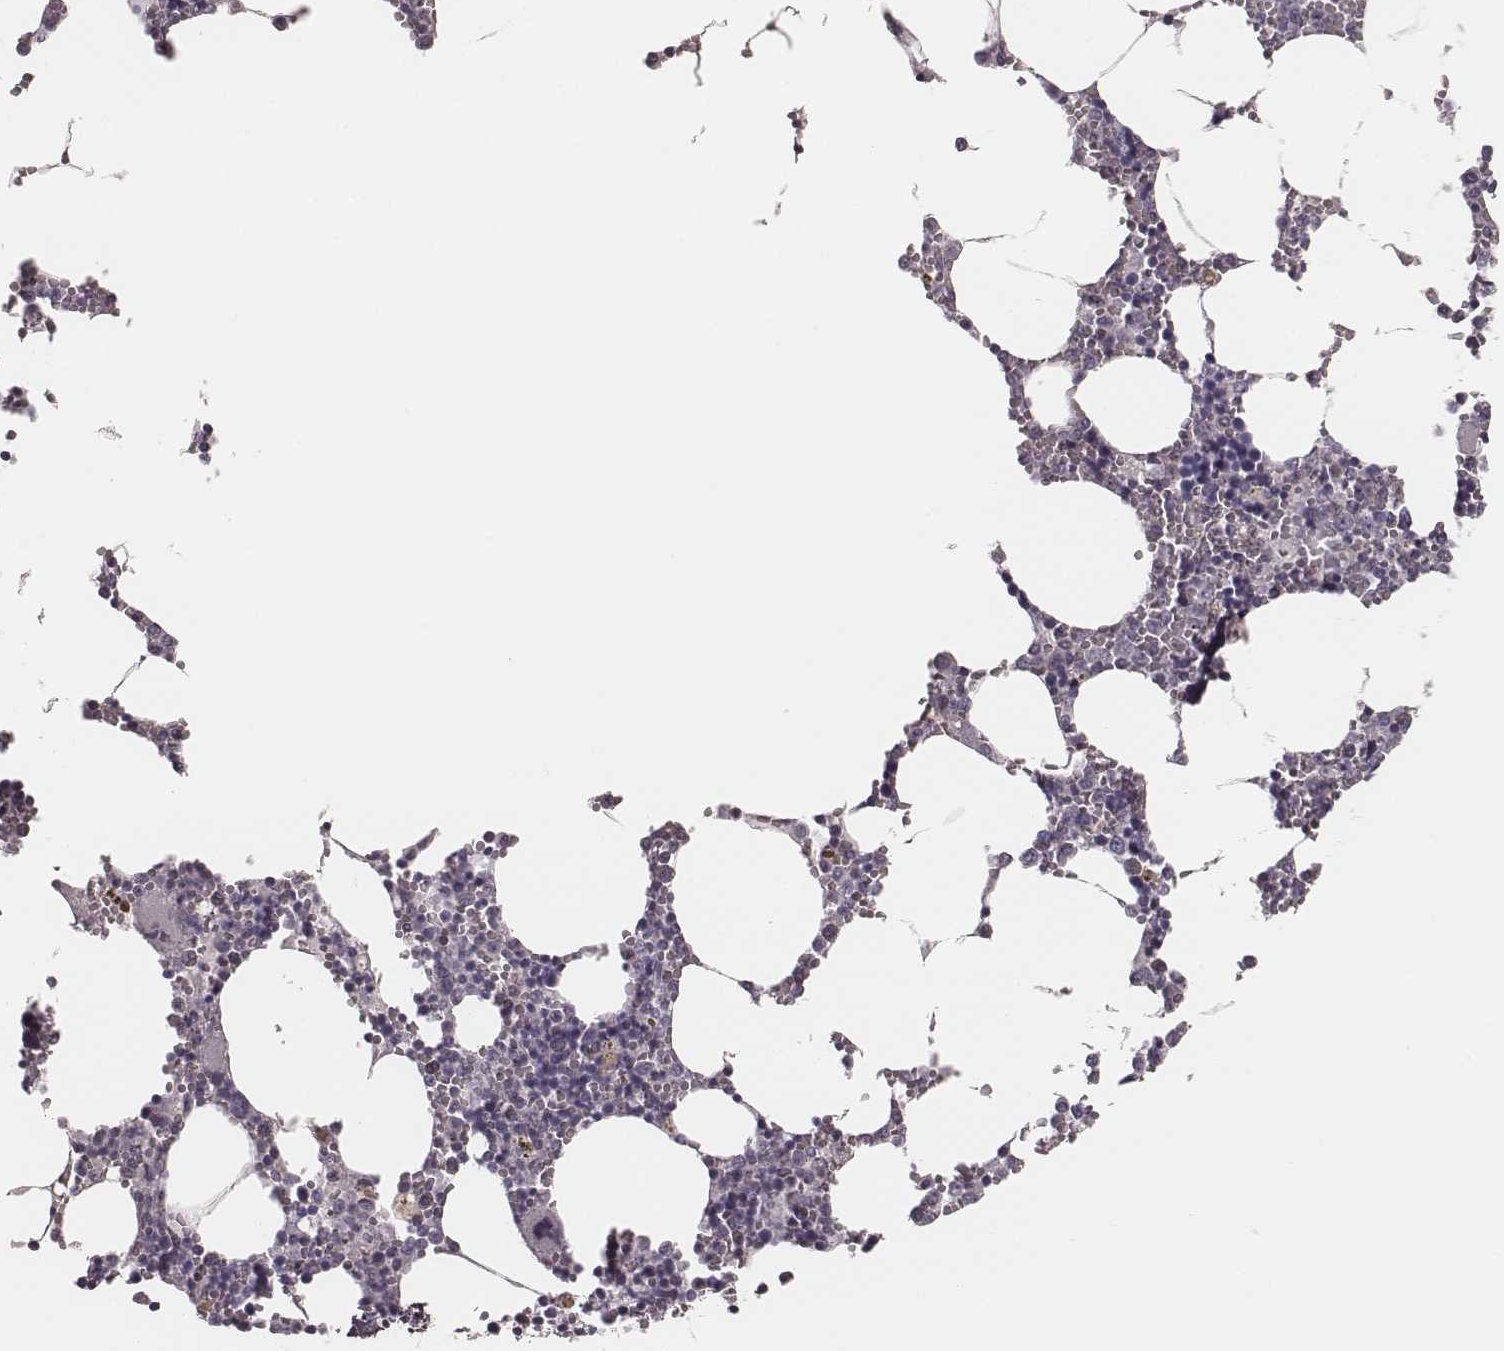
{"staining": {"intensity": "negative", "quantity": "none", "location": "none"}, "tissue": "bone marrow", "cell_type": "Hematopoietic cells", "image_type": "normal", "snomed": [{"axis": "morphology", "description": "Normal tissue, NOS"}, {"axis": "topography", "description": "Bone marrow"}], "caption": "DAB (3,3'-diaminobenzidine) immunohistochemical staining of unremarkable bone marrow shows no significant positivity in hematopoietic cells. (DAB (3,3'-diaminobenzidine) immunohistochemistry (IHC) with hematoxylin counter stain).", "gene": "MSX1", "patient": {"sex": "male", "age": 54}}